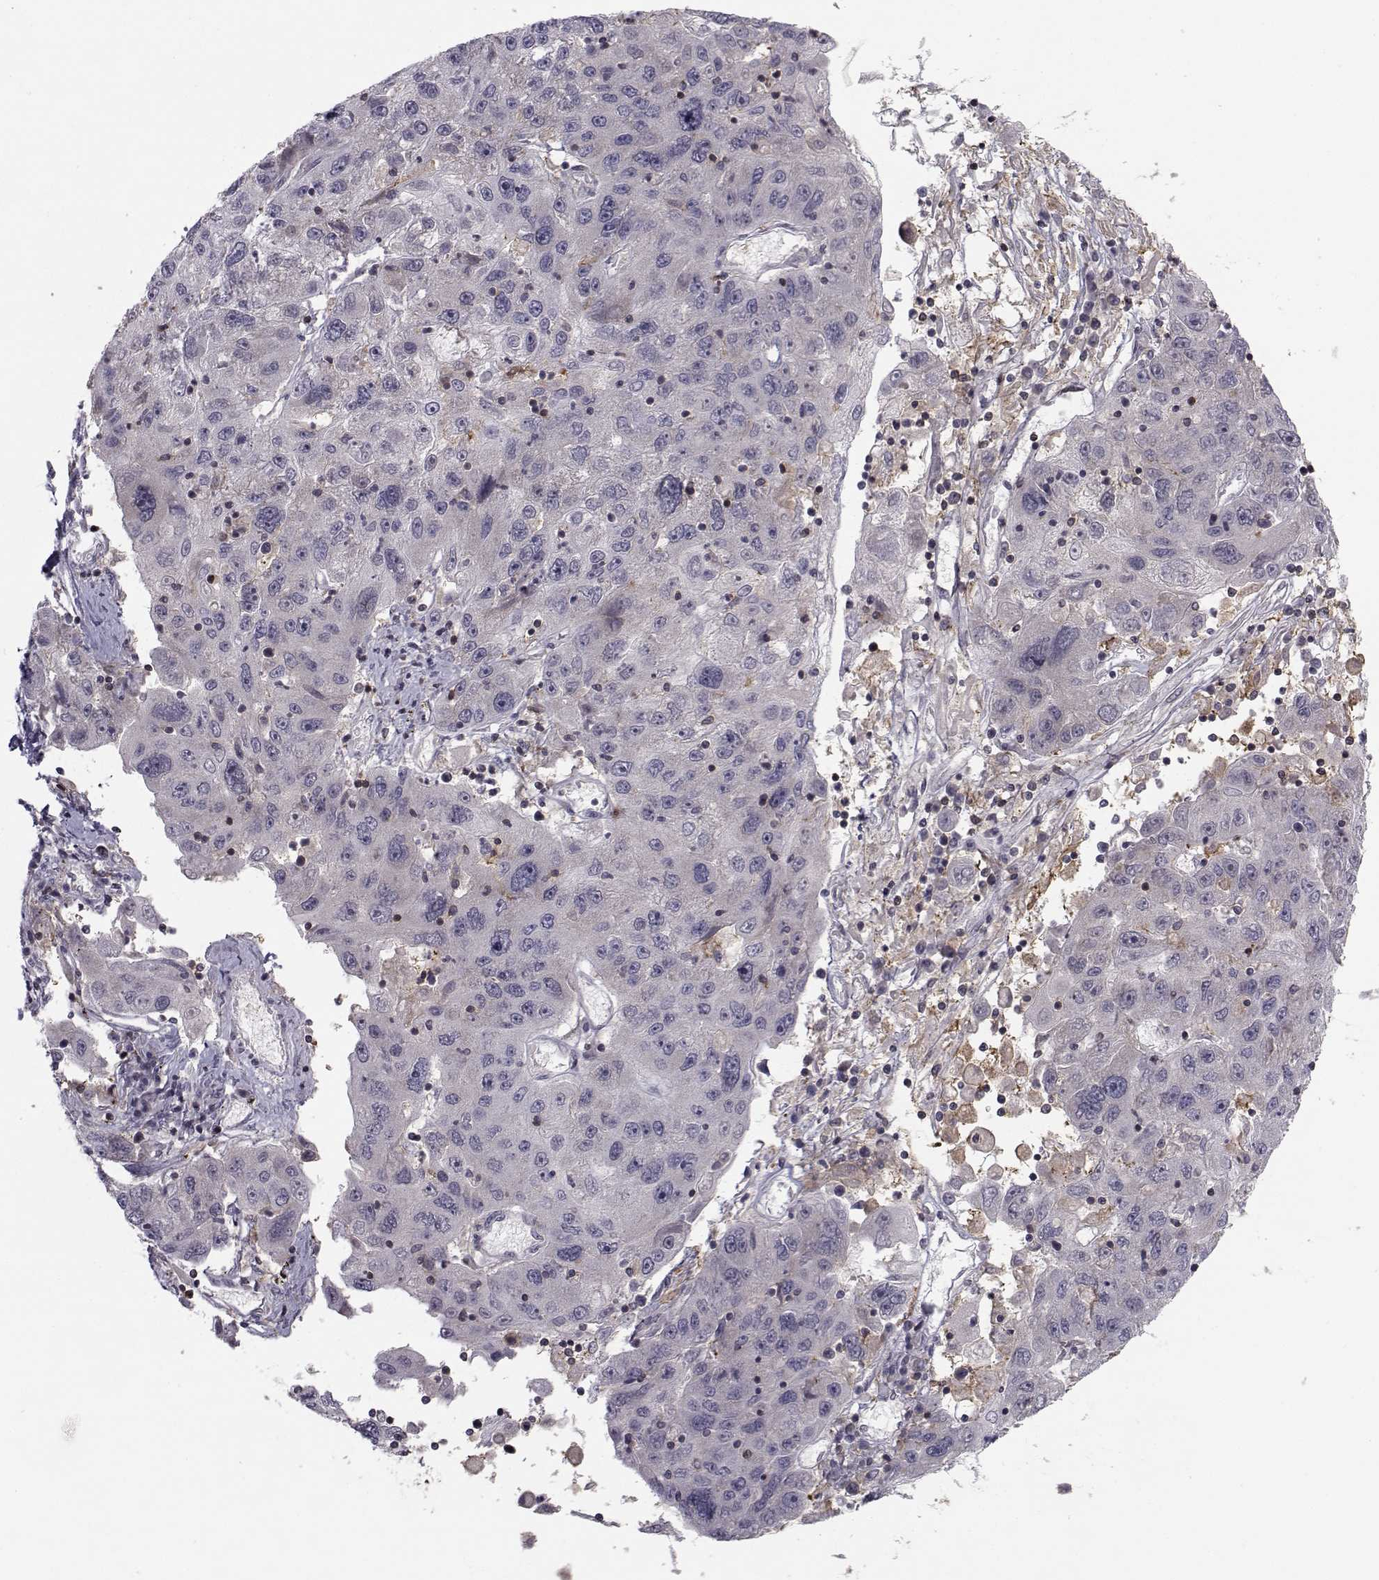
{"staining": {"intensity": "negative", "quantity": "none", "location": "none"}, "tissue": "stomach cancer", "cell_type": "Tumor cells", "image_type": "cancer", "snomed": [{"axis": "morphology", "description": "Adenocarcinoma, NOS"}, {"axis": "topography", "description": "Stomach"}], "caption": "DAB immunohistochemical staining of stomach adenocarcinoma exhibits no significant staining in tumor cells. (Brightfield microscopy of DAB immunohistochemistry (IHC) at high magnification).", "gene": "PCP4L1", "patient": {"sex": "male", "age": 56}}